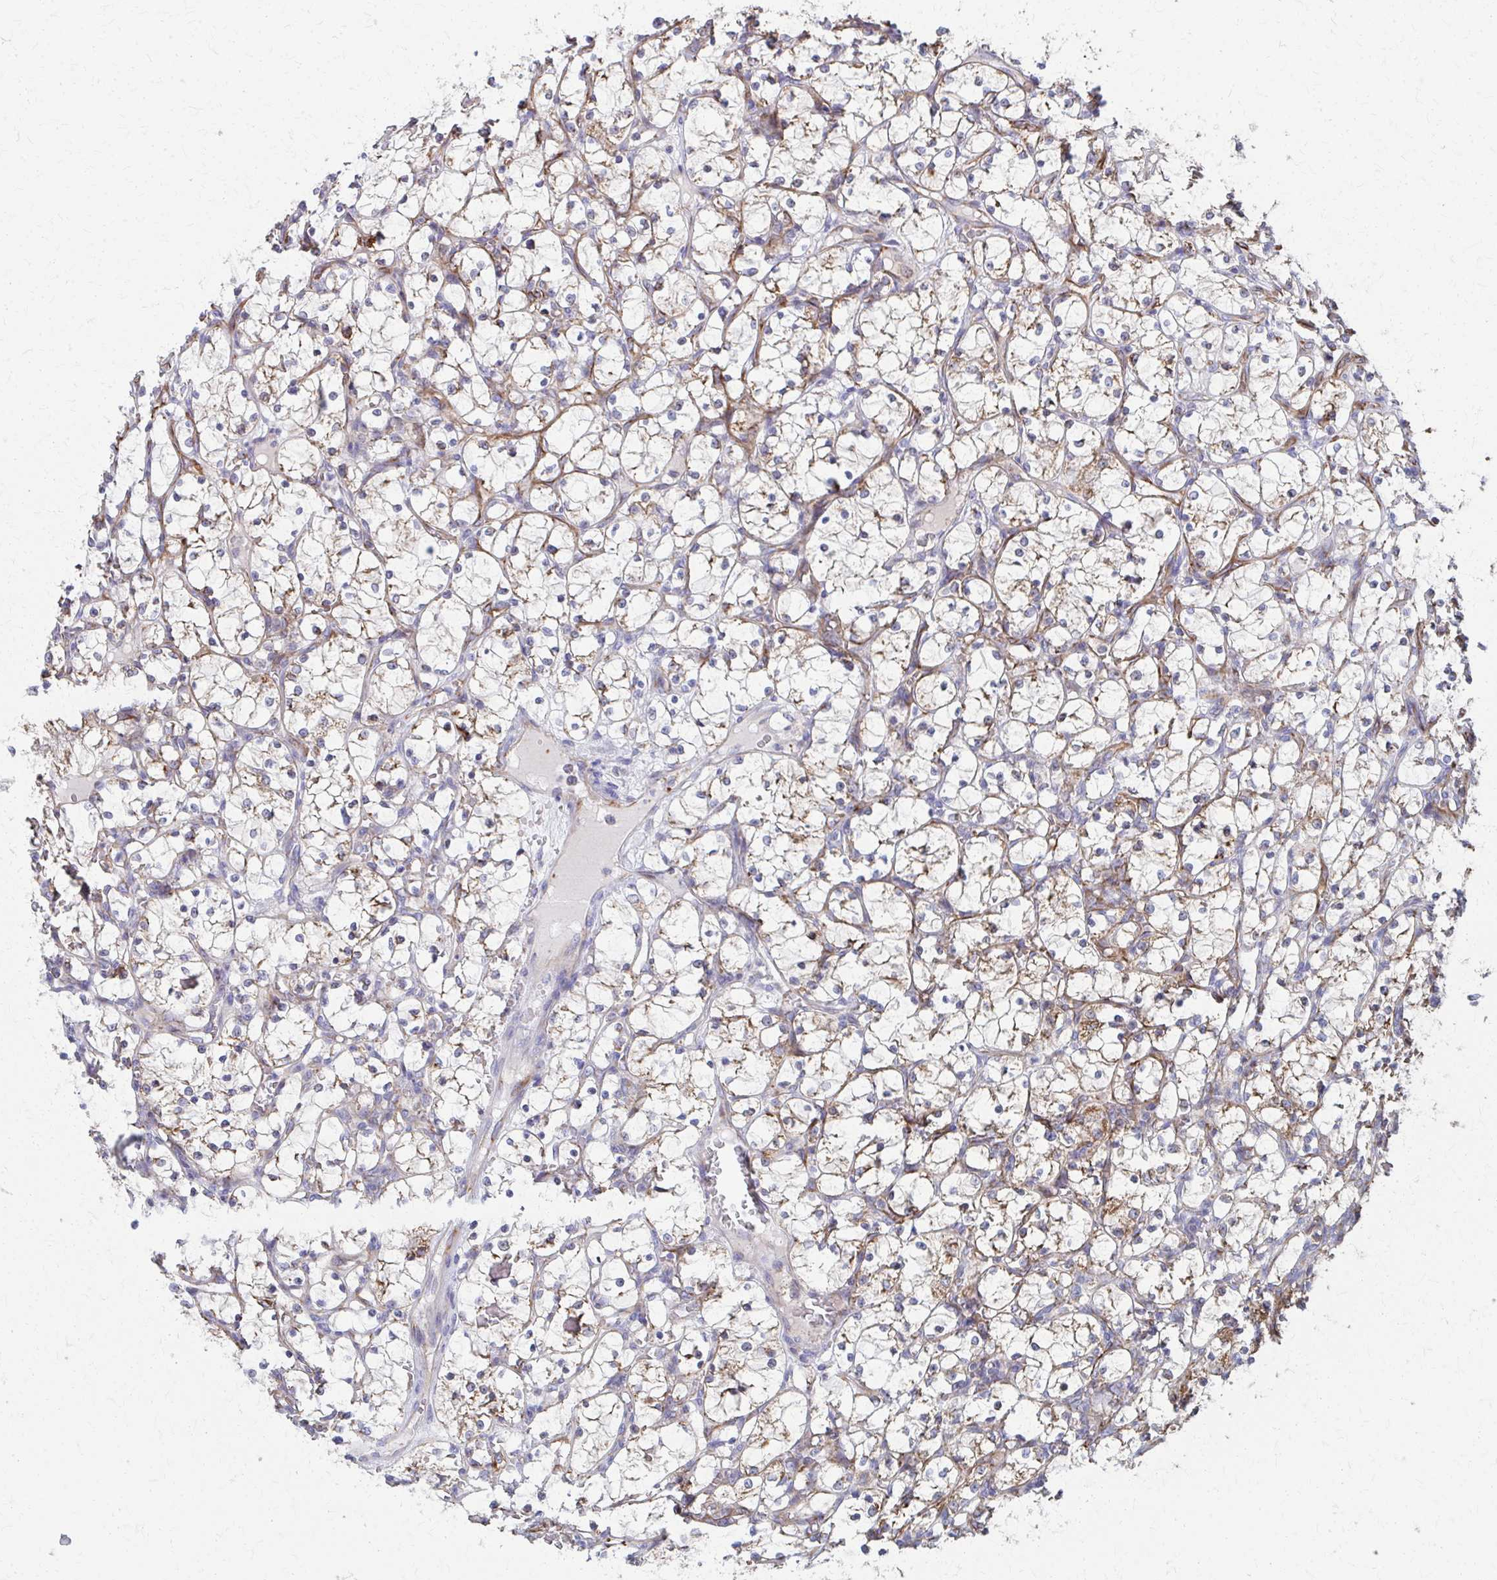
{"staining": {"intensity": "moderate", "quantity": "<25%", "location": "cytoplasmic/membranous"}, "tissue": "renal cancer", "cell_type": "Tumor cells", "image_type": "cancer", "snomed": [{"axis": "morphology", "description": "Adenocarcinoma, NOS"}, {"axis": "topography", "description": "Kidney"}], "caption": "This image exhibits immunohistochemistry (IHC) staining of human renal adenocarcinoma, with low moderate cytoplasmic/membranous positivity in about <25% of tumor cells.", "gene": "FAHD1", "patient": {"sex": "female", "age": 69}}